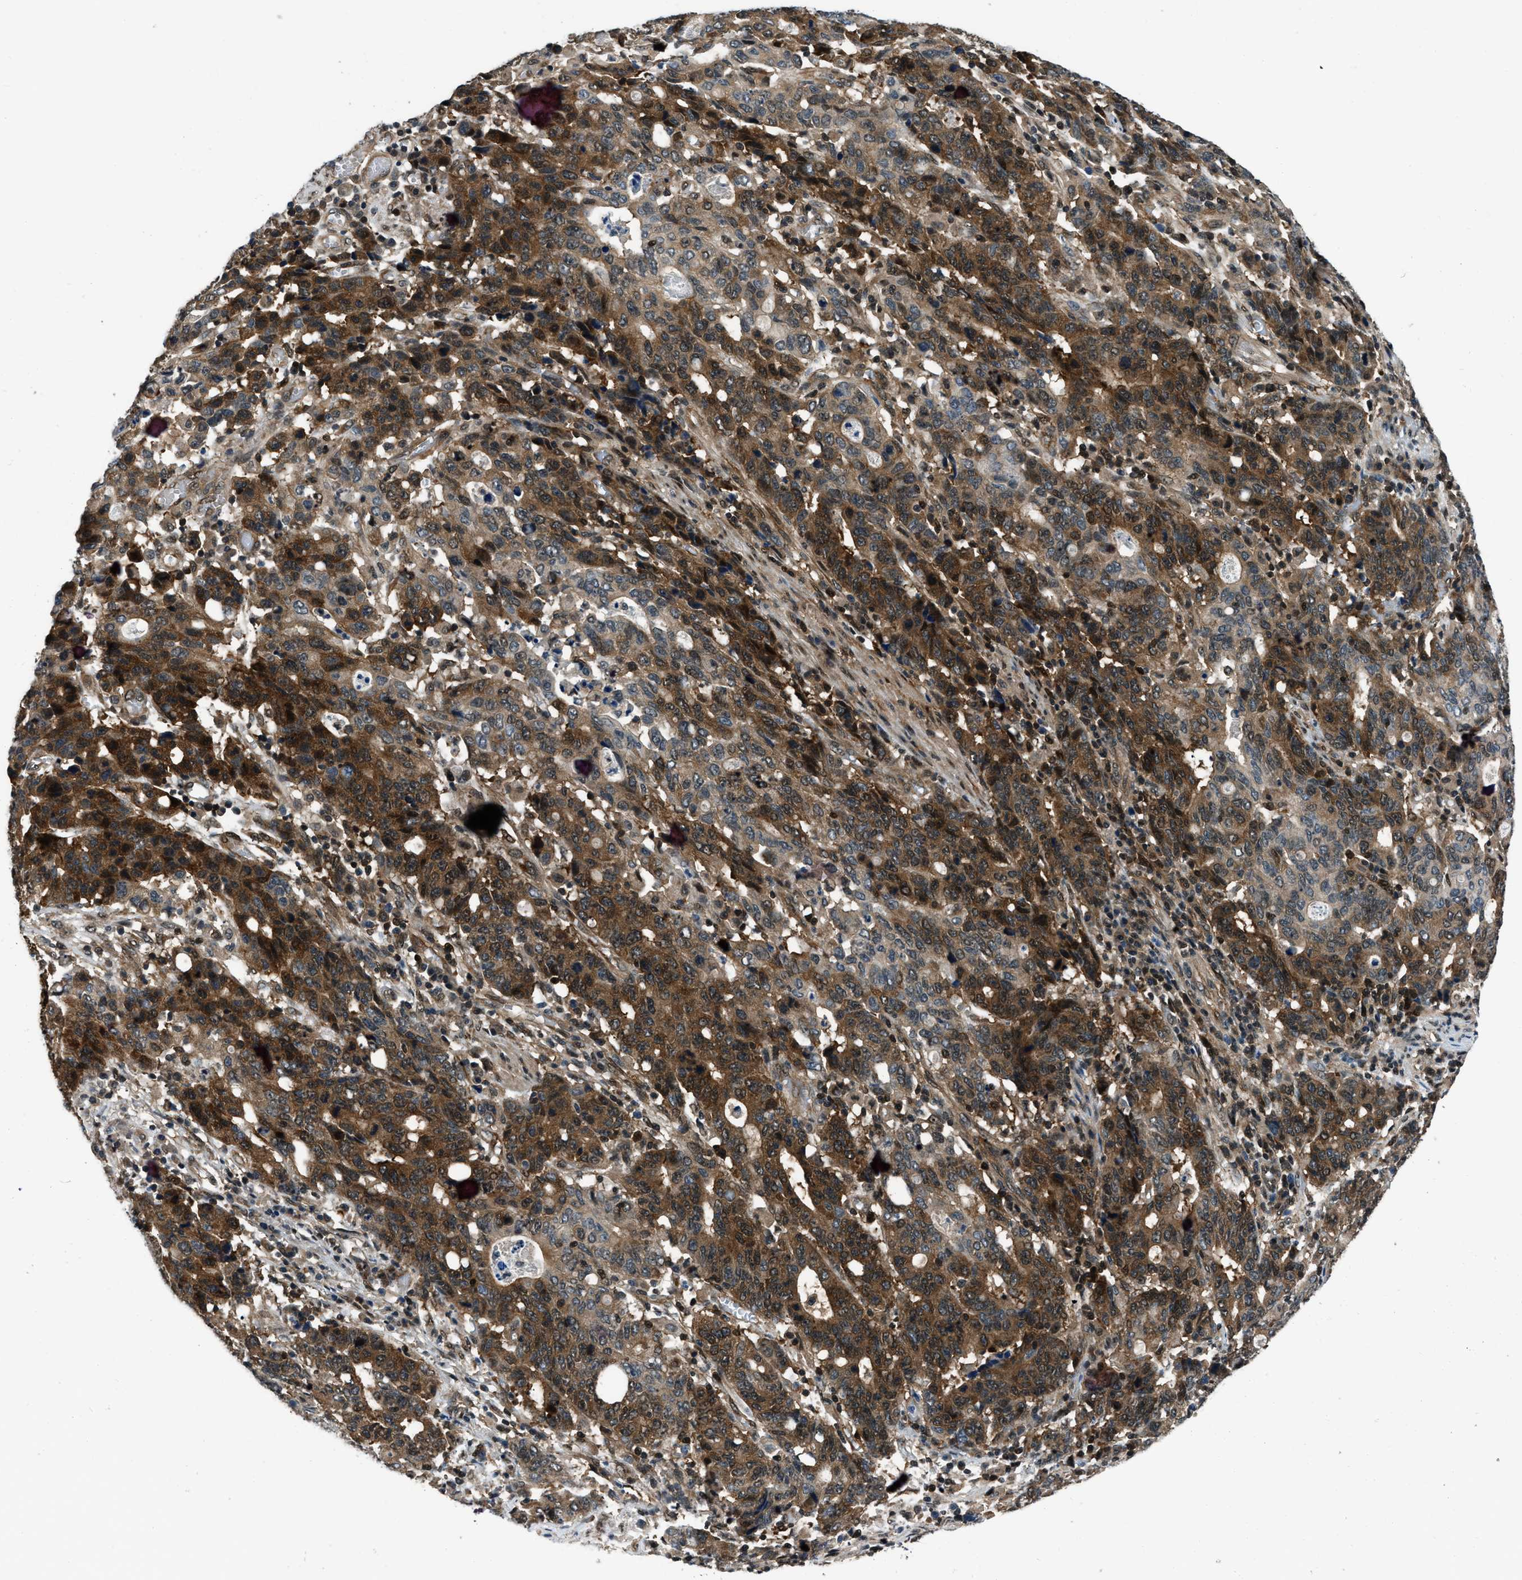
{"staining": {"intensity": "moderate", "quantity": ">75%", "location": "cytoplasmic/membranous,nuclear"}, "tissue": "stomach cancer", "cell_type": "Tumor cells", "image_type": "cancer", "snomed": [{"axis": "morphology", "description": "Adenocarcinoma, NOS"}, {"axis": "topography", "description": "Stomach, upper"}], "caption": "Stomach cancer (adenocarcinoma) stained with a brown dye shows moderate cytoplasmic/membranous and nuclear positive staining in approximately >75% of tumor cells.", "gene": "NUDCD3", "patient": {"sex": "male", "age": 69}}